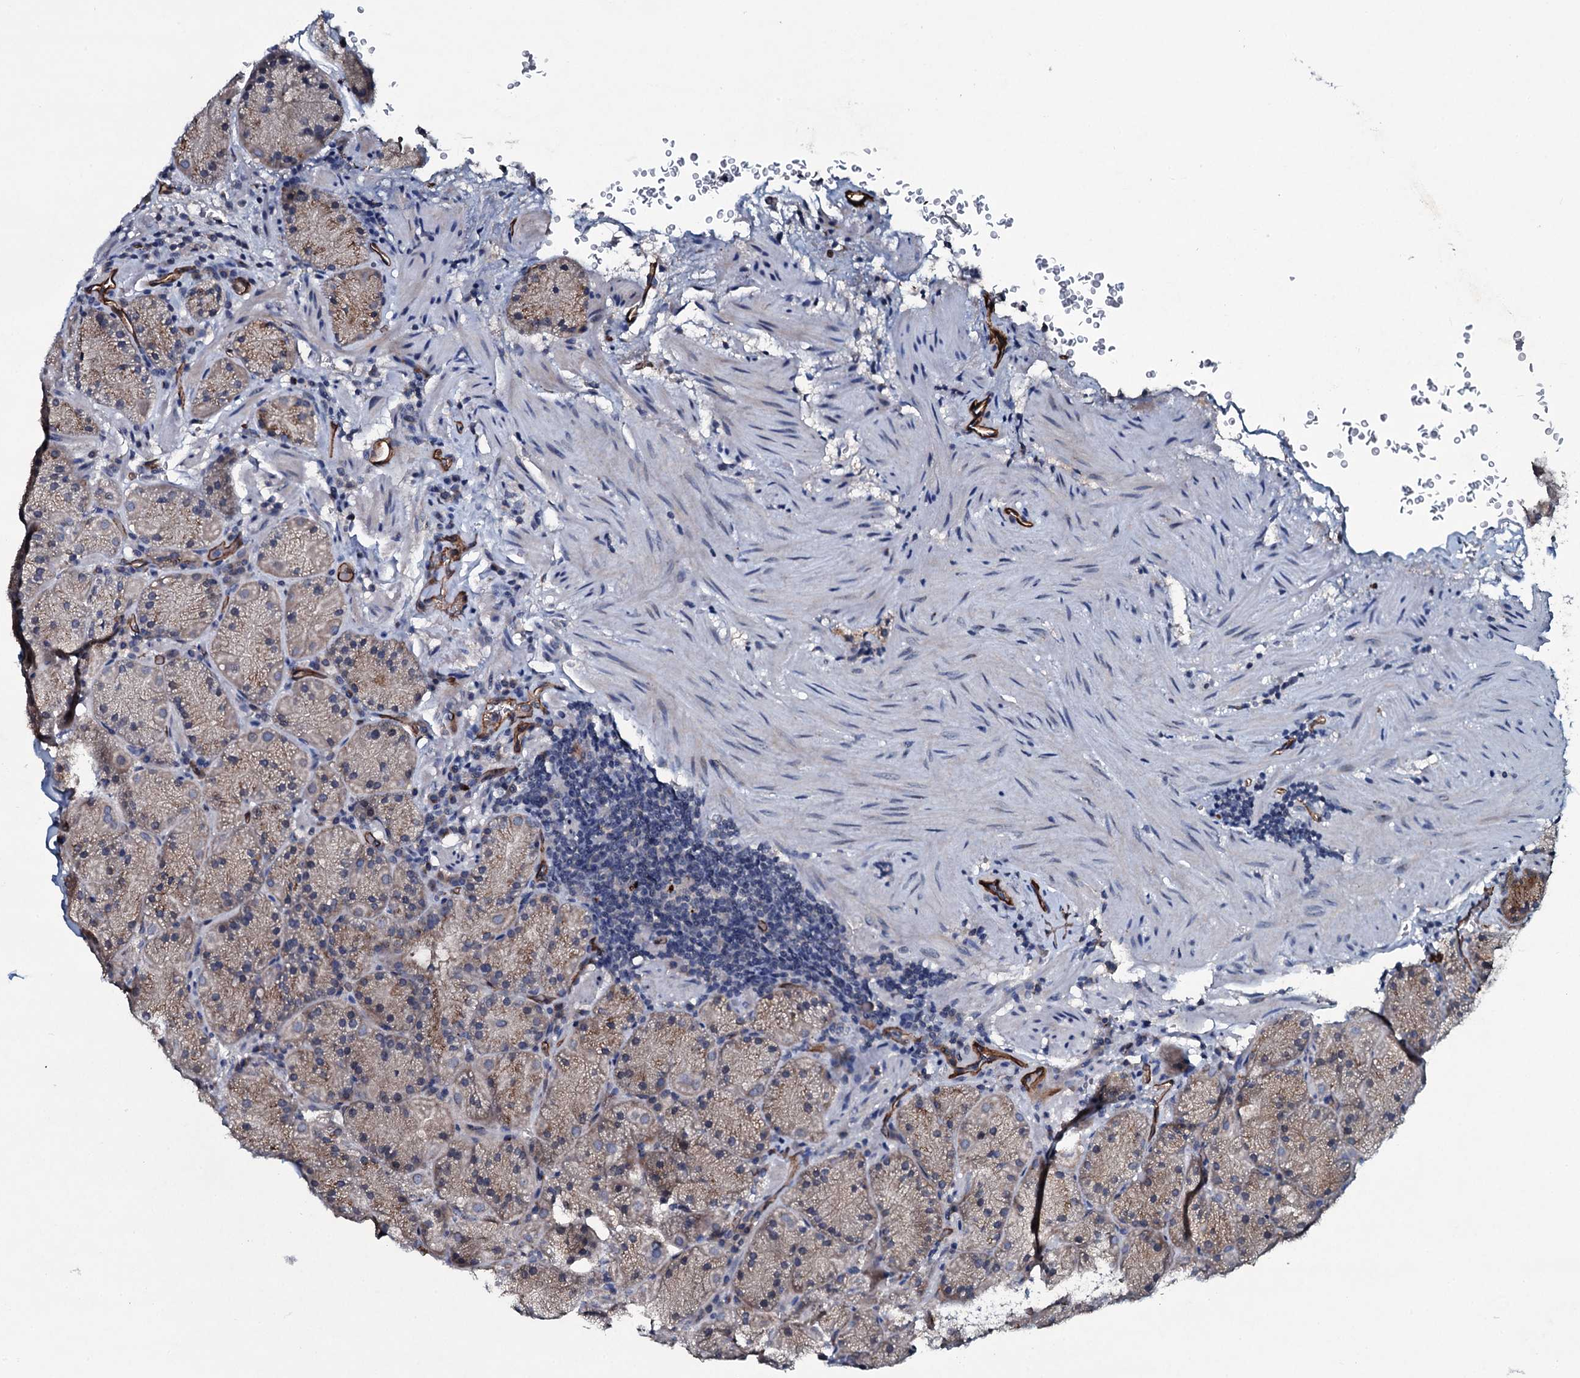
{"staining": {"intensity": "weak", "quantity": "25%-75%", "location": "cytoplasmic/membranous,nuclear"}, "tissue": "stomach", "cell_type": "Glandular cells", "image_type": "normal", "snomed": [{"axis": "morphology", "description": "Normal tissue, NOS"}, {"axis": "topography", "description": "Stomach, upper"}, {"axis": "topography", "description": "Stomach, lower"}], "caption": "An immunohistochemistry (IHC) micrograph of normal tissue is shown. Protein staining in brown labels weak cytoplasmic/membranous,nuclear positivity in stomach within glandular cells. (DAB (3,3'-diaminobenzidine) IHC with brightfield microscopy, high magnification).", "gene": "CLEC14A", "patient": {"sex": "male", "age": 80}}